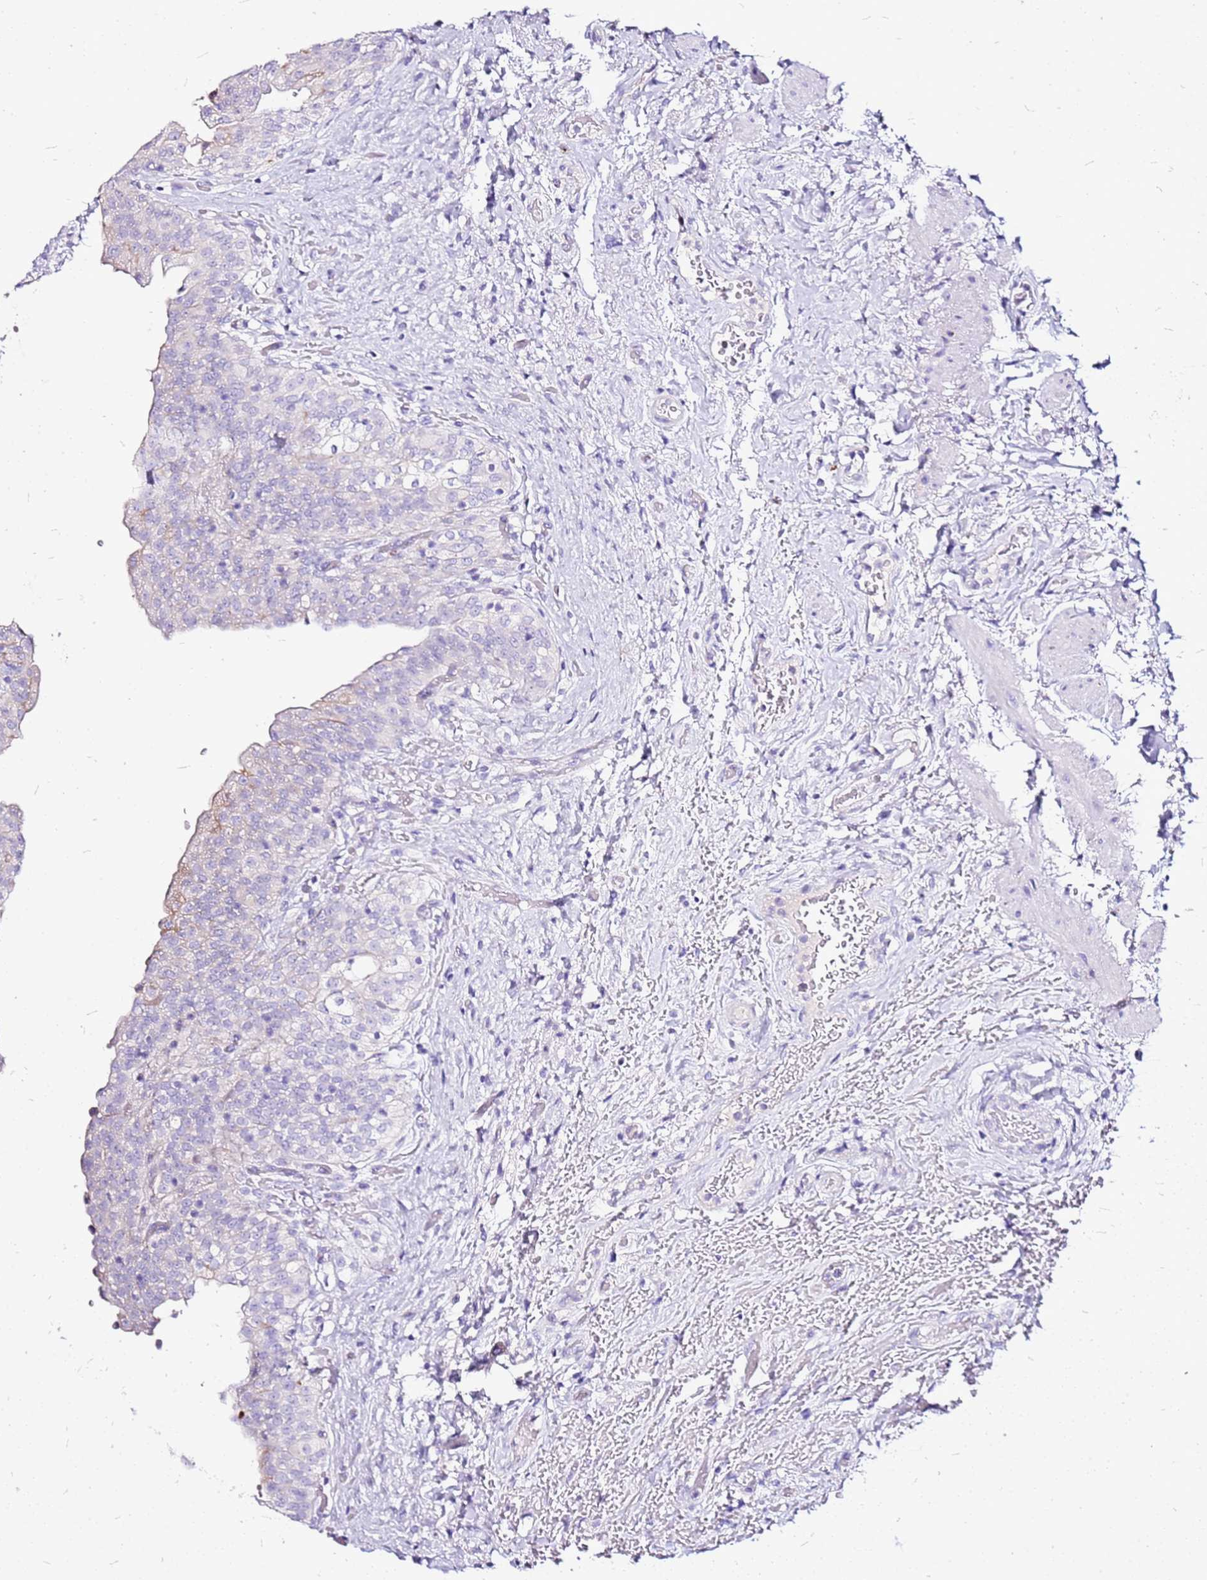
{"staining": {"intensity": "weak", "quantity": "<25%", "location": "cytoplasmic/membranous"}, "tissue": "urinary bladder", "cell_type": "Urothelial cells", "image_type": "normal", "snomed": [{"axis": "morphology", "description": "Normal tissue, NOS"}, {"axis": "topography", "description": "Urinary bladder"}], "caption": "Micrograph shows no protein positivity in urothelial cells of benign urinary bladder.", "gene": "CASD1", "patient": {"sex": "male", "age": 69}}